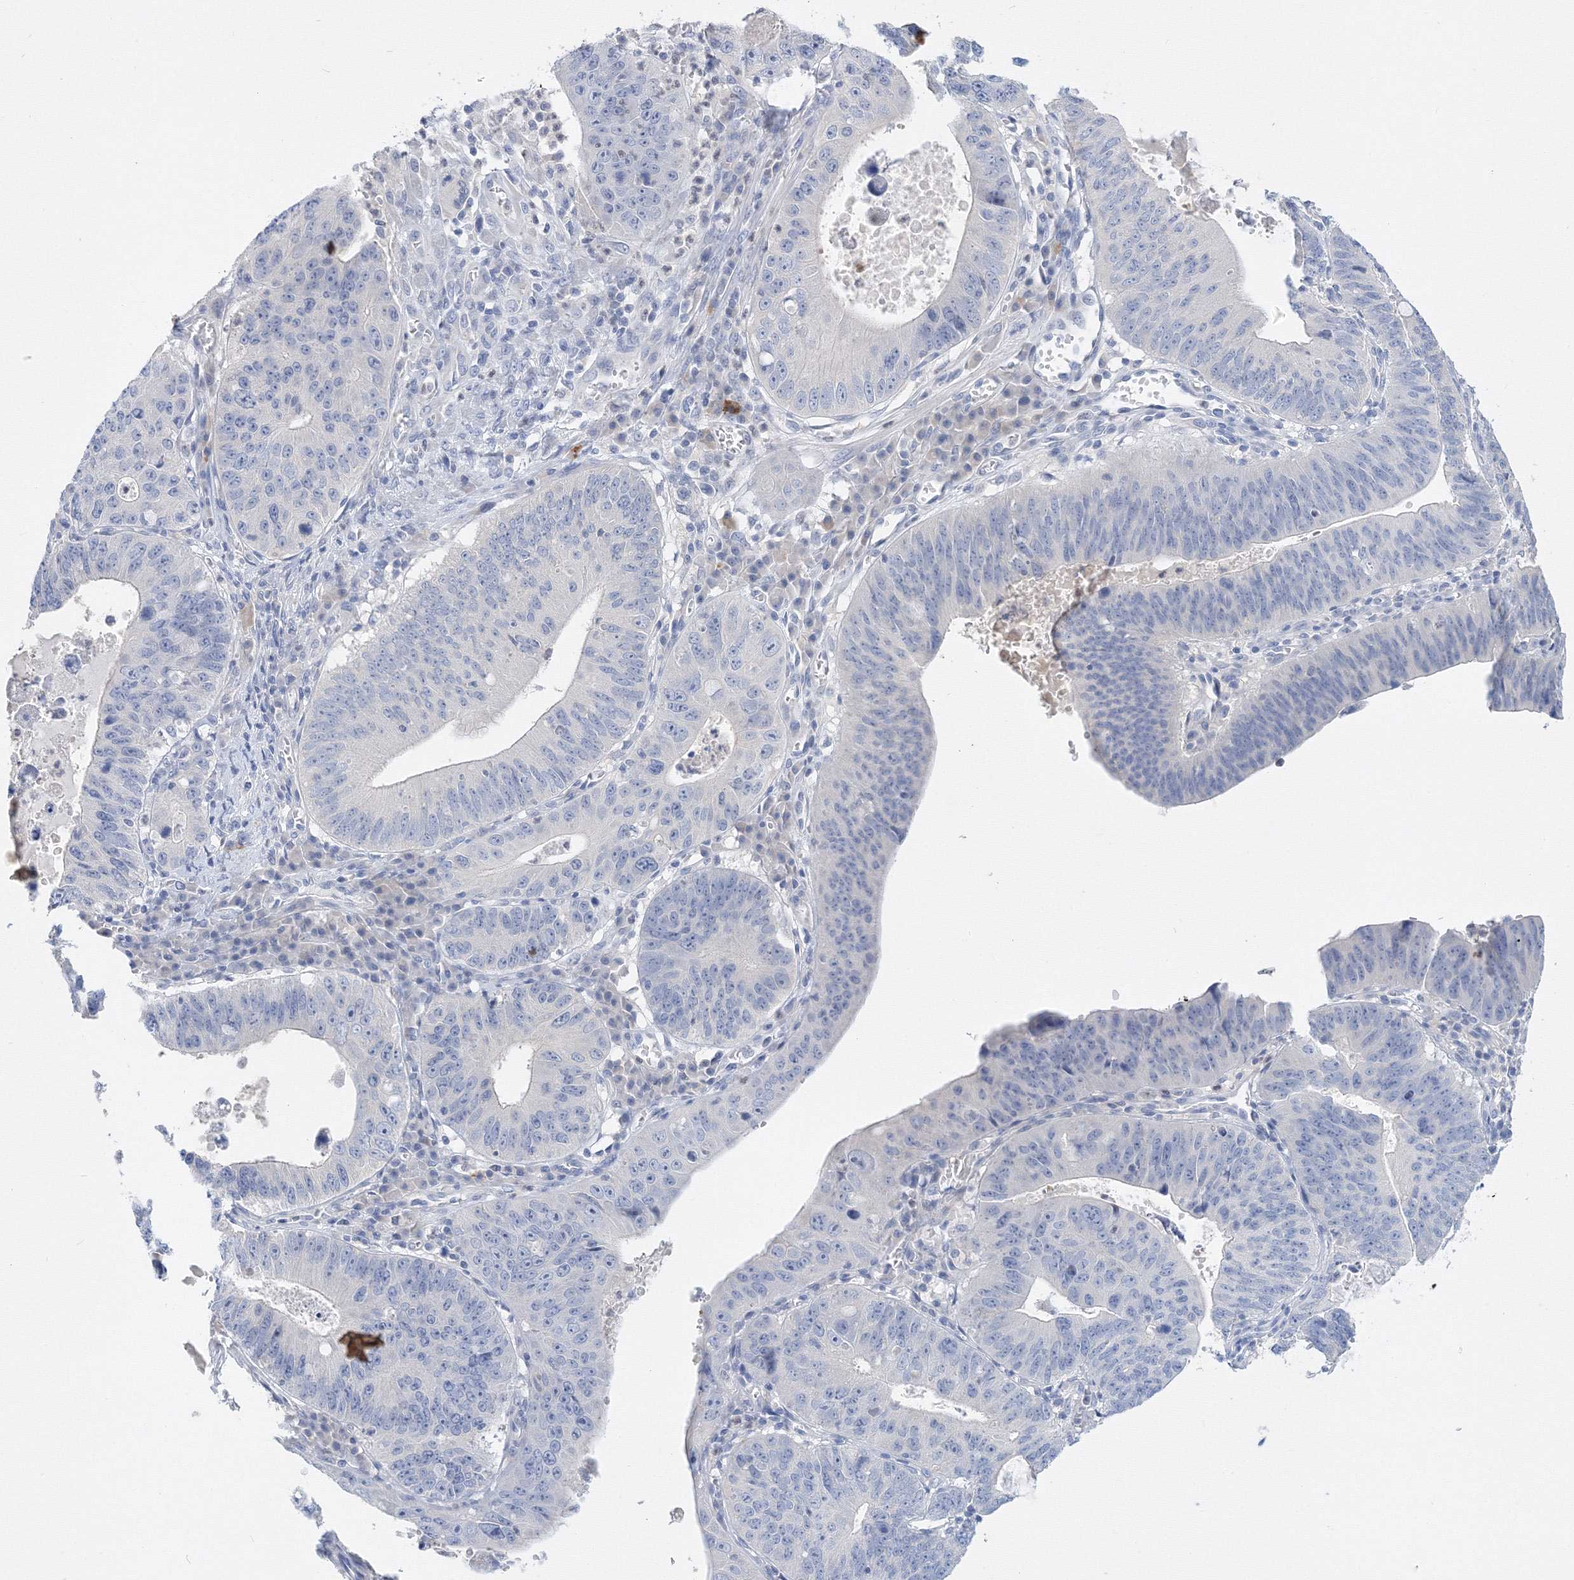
{"staining": {"intensity": "negative", "quantity": "none", "location": "none"}, "tissue": "stomach cancer", "cell_type": "Tumor cells", "image_type": "cancer", "snomed": [{"axis": "morphology", "description": "Adenocarcinoma, NOS"}, {"axis": "topography", "description": "Stomach"}], "caption": "Tumor cells show no significant protein staining in stomach adenocarcinoma.", "gene": "AASDH", "patient": {"sex": "male", "age": 59}}